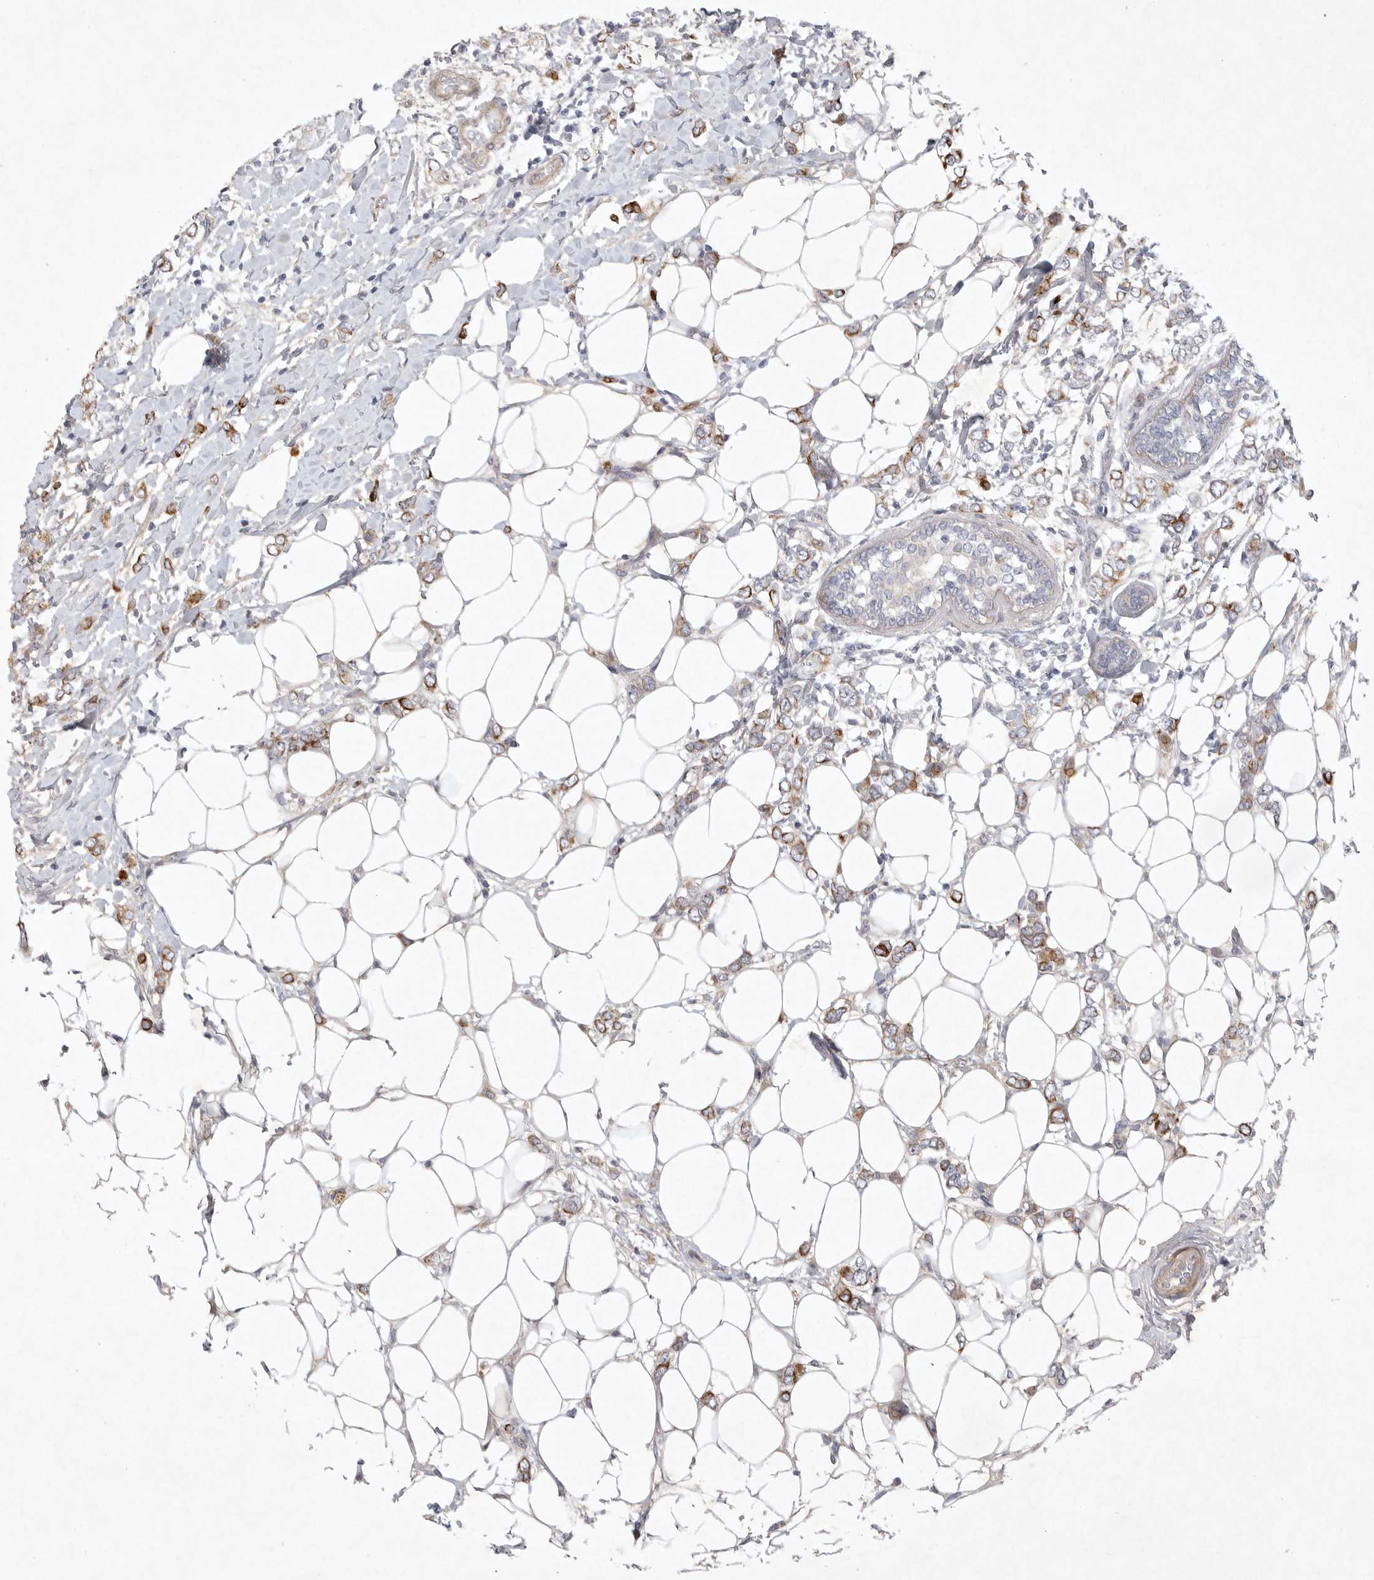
{"staining": {"intensity": "moderate", "quantity": ">75%", "location": "cytoplasmic/membranous"}, "tissue": "breast cancer", "cell_type": "Tumor cells", "image_type": "cancer", "snomed": [{"axis": "morphology", "description": "Normal tissue, NOS"}, {"axis": "morphology", "description": "Lobular carcinoma"}, {"axis": "topography", "description": "Breast"}], "caption": "A histopathology image of lobular carcinoma (breast) stained for a protein exhibits moderate cytoplasmic/membranous brown staining in tumor cells. (Stains: DAB (3,3'-diaminobenzidine) in brown, nuclei in blue, Microscopy: brightfield microscopy at high magnification).", "gene": "BZW2", "patient": {"sex": "female", "age": 47}}